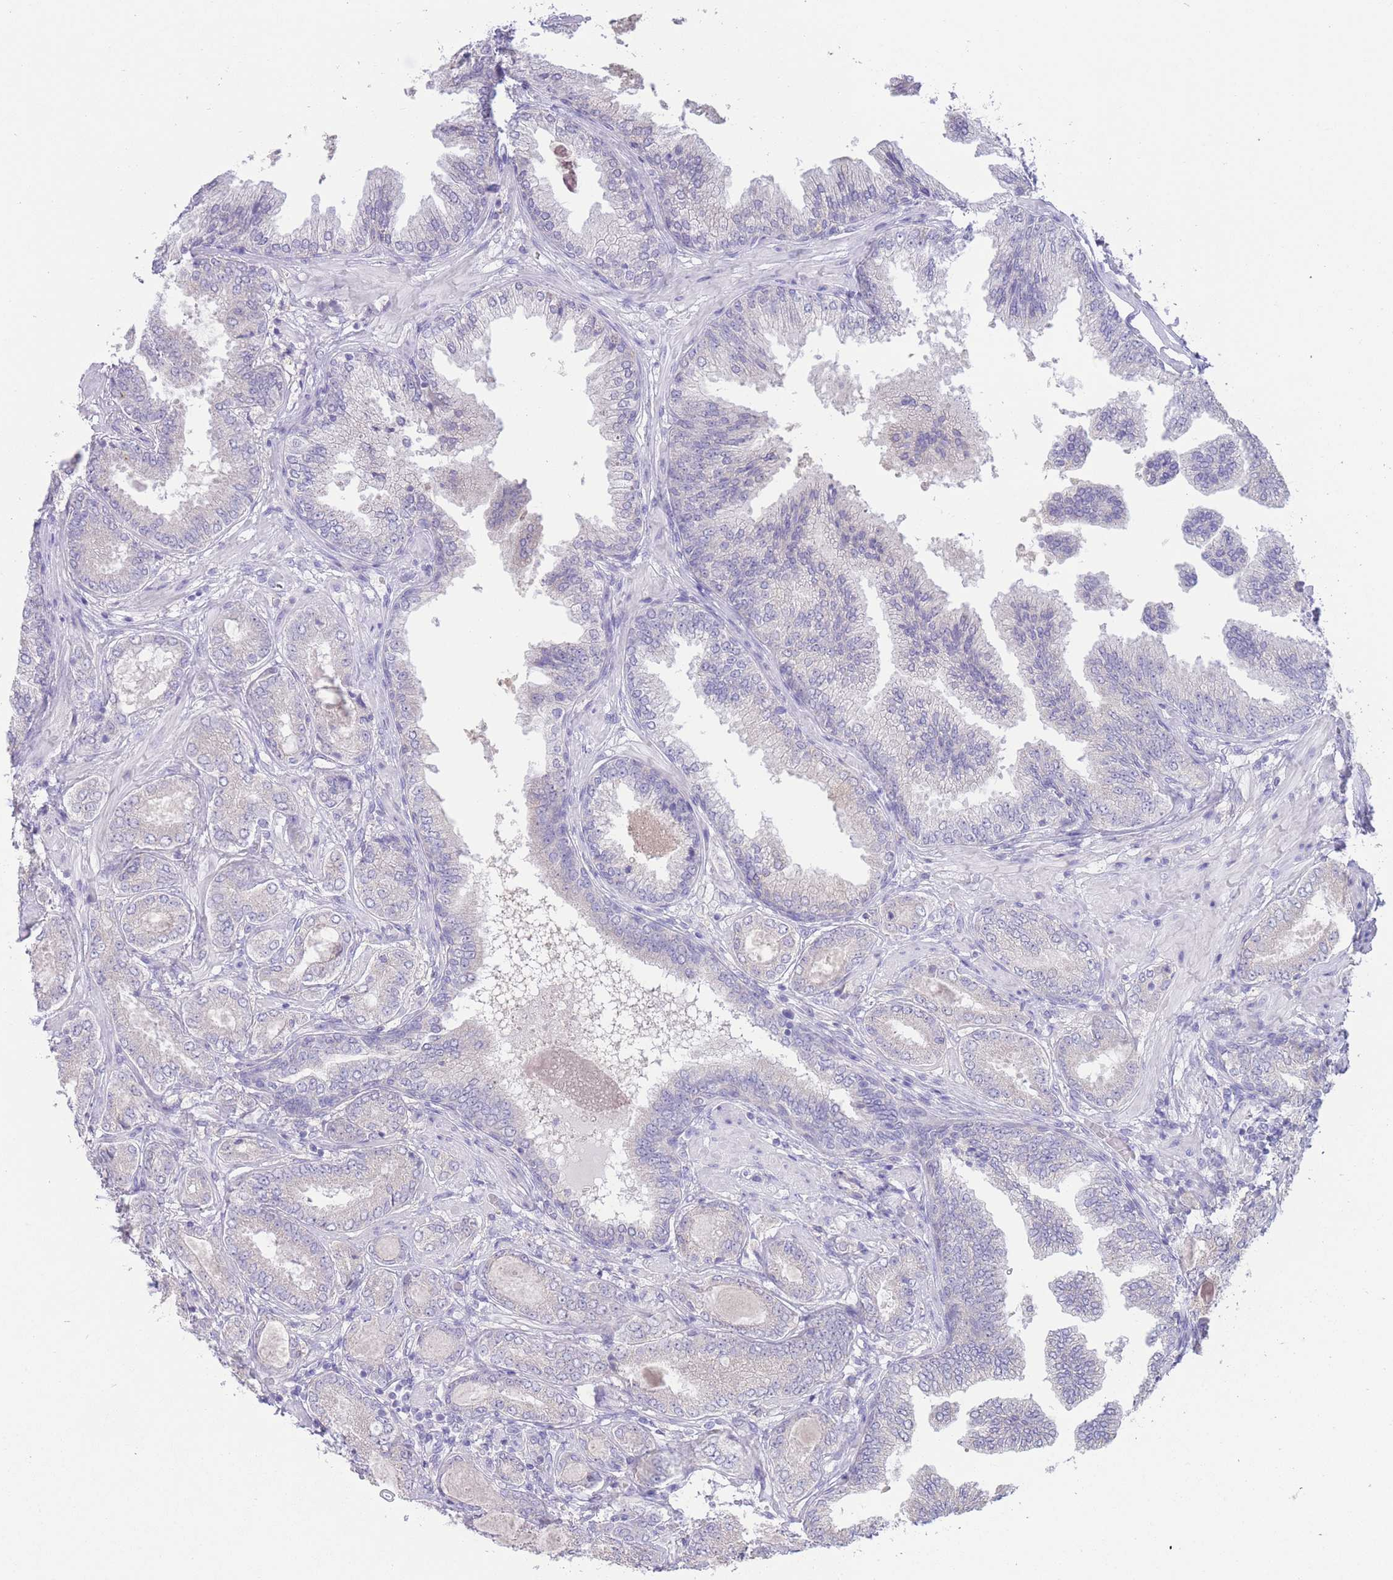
{"staining": {"intensity": "negative", "quantity": "none", "location": "none"}, "tissue": "prostate cancer", "cell_type": "Tumor cells", "image_type": "cancer", "snomed": [{"axis": "morphology", "description": "Adenocarcinoma, Low grade"}, {"axis": "topography", "description": "Prostate"}], "caption": "Immunohistochemistry image of prostate cancer (adenocarcinoma (low-grade)) stained for a protein (brown), which demonstrates no positivity in tumor cells. Brightfield microscopy of immunohistochemistry (IHC) stained with DAB (brown) and hematoxylin (blue), captured at high magnification.", "gene": "FAH", "patient": {"sex": "male", "age": 63}}